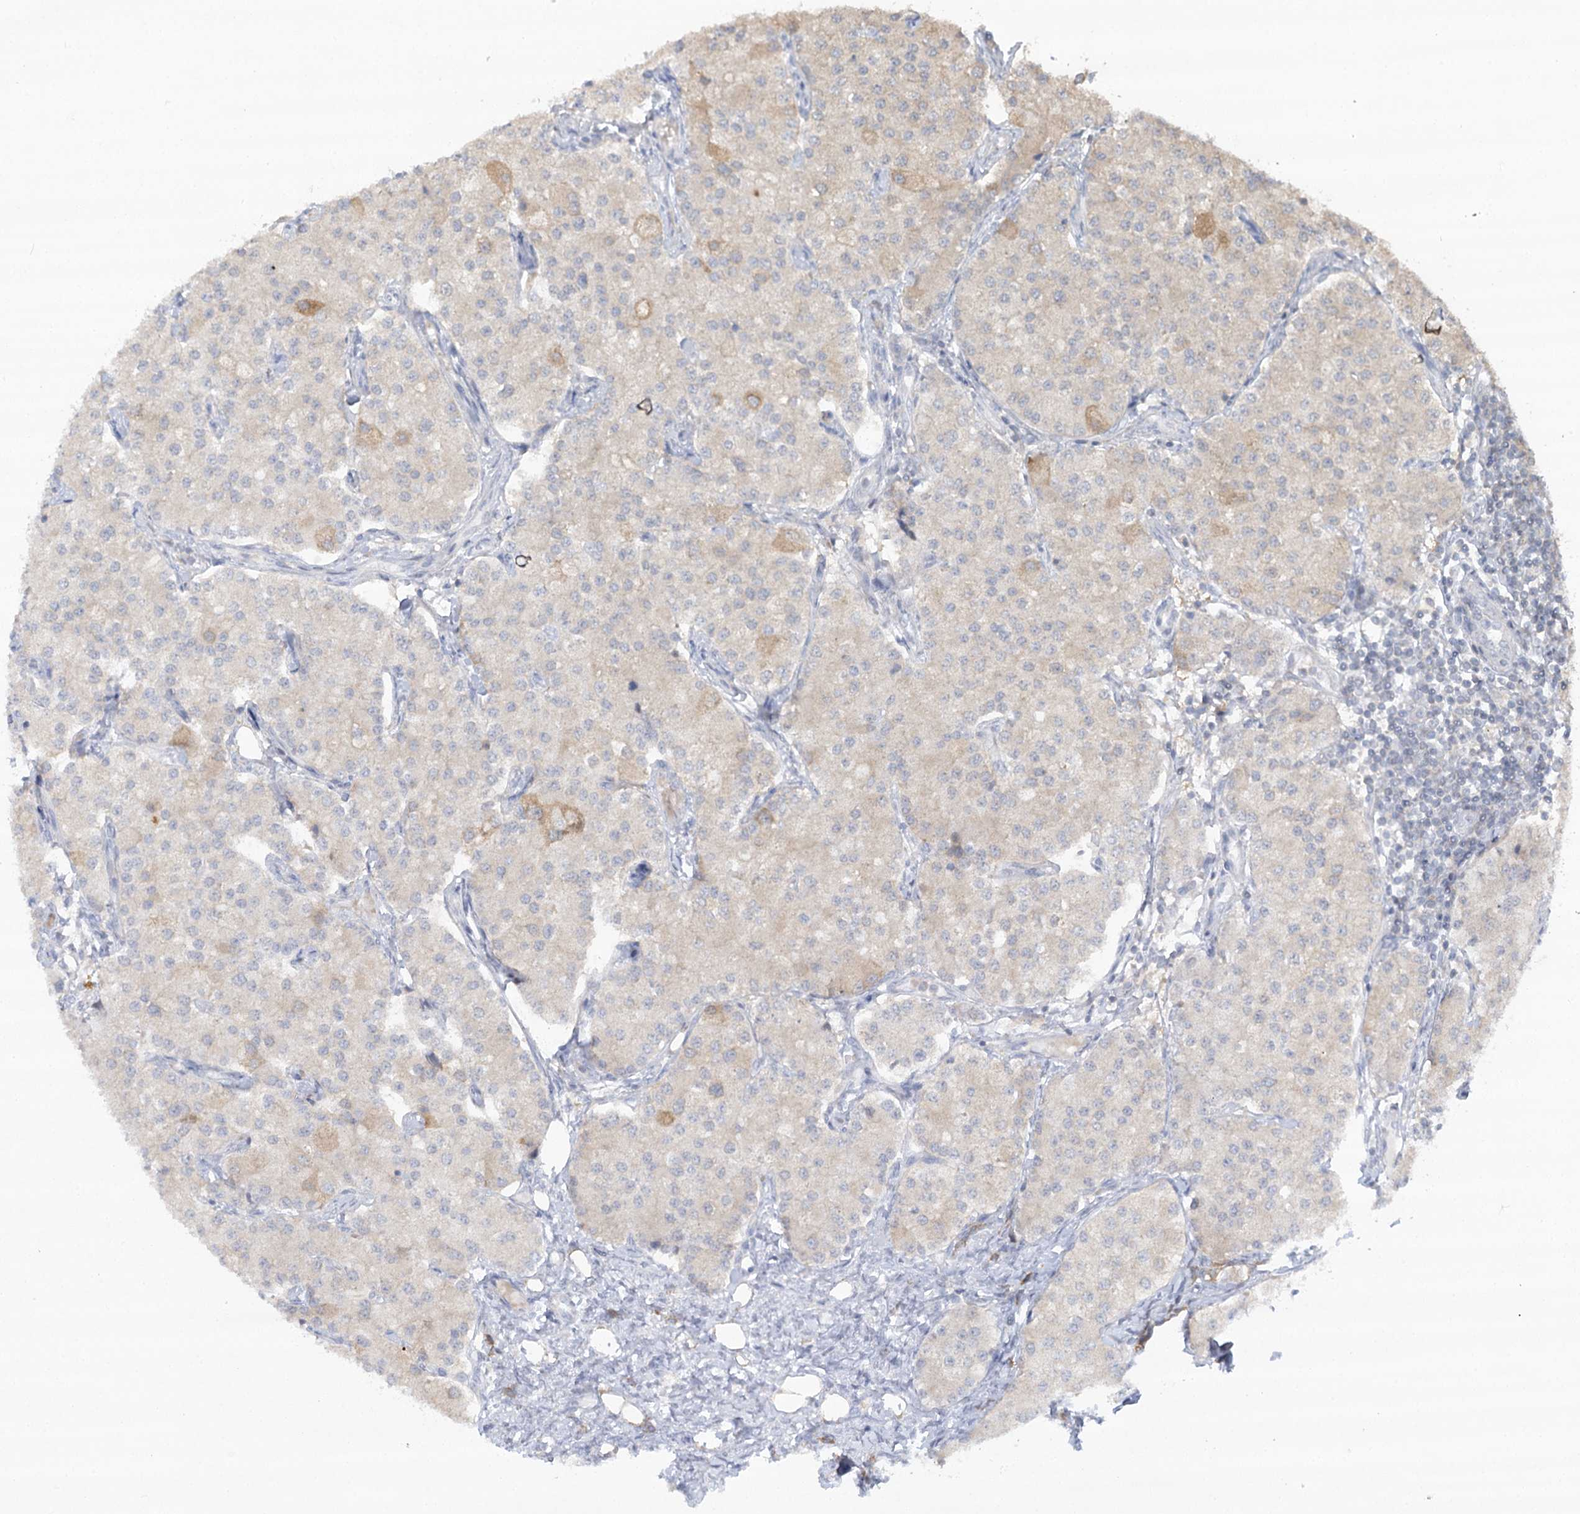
{"staining": {"intensity": "negative", "quantity": "none", "location": "none"}, "tissue": "carcinoid", "cell_type": "Tumor cells", "image_type": "cancer", "snomed": [{"axis": "morphology", "description": "Carcinoid, malignant, NOS"}, {"axis": "topography", "description": "Colon"}], "caption": "Tumor cells are negative for protein expression in human carcinoid.", "gene": "TRAF3IP1", "patient": {"sex": "female", "age": 52}}